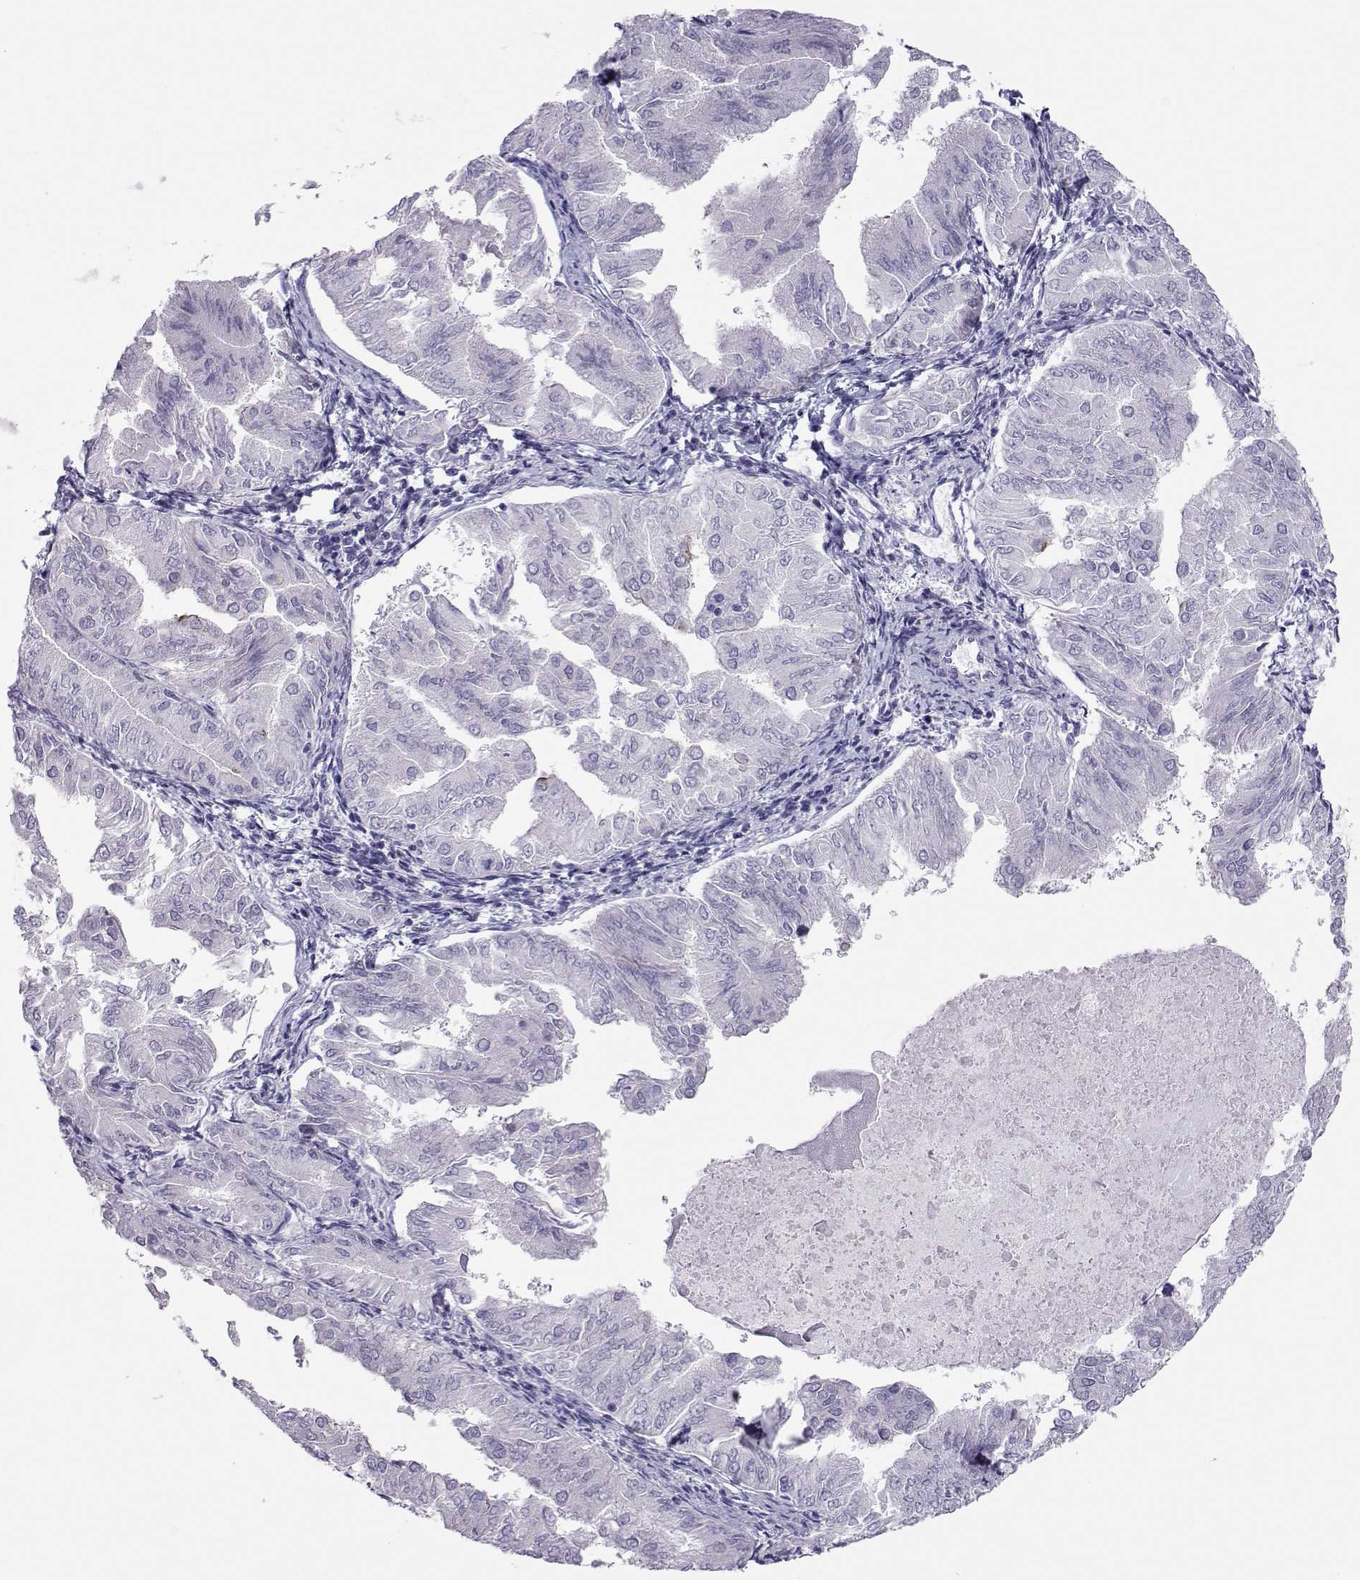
{"staining": {"intensity": "negative", "quantity": "none", "location": "none"}, "tissue": "endometrial cancer", "cell_type": "Tumor cells", "image_type": "cancer", "snomed": [{"axis": "morphology", "description": "Adenocarcinoma, NOS"}, {"axis": "topography", "description": "Endometrium"}], "caption": "A high-resolution micrograph shows IHC staining of adenocarcinoma (endometrial), which shows no significant positivity in tumor cells.", "gene": "TRPM7", "patient": {"sex": "female", "age": 53}}